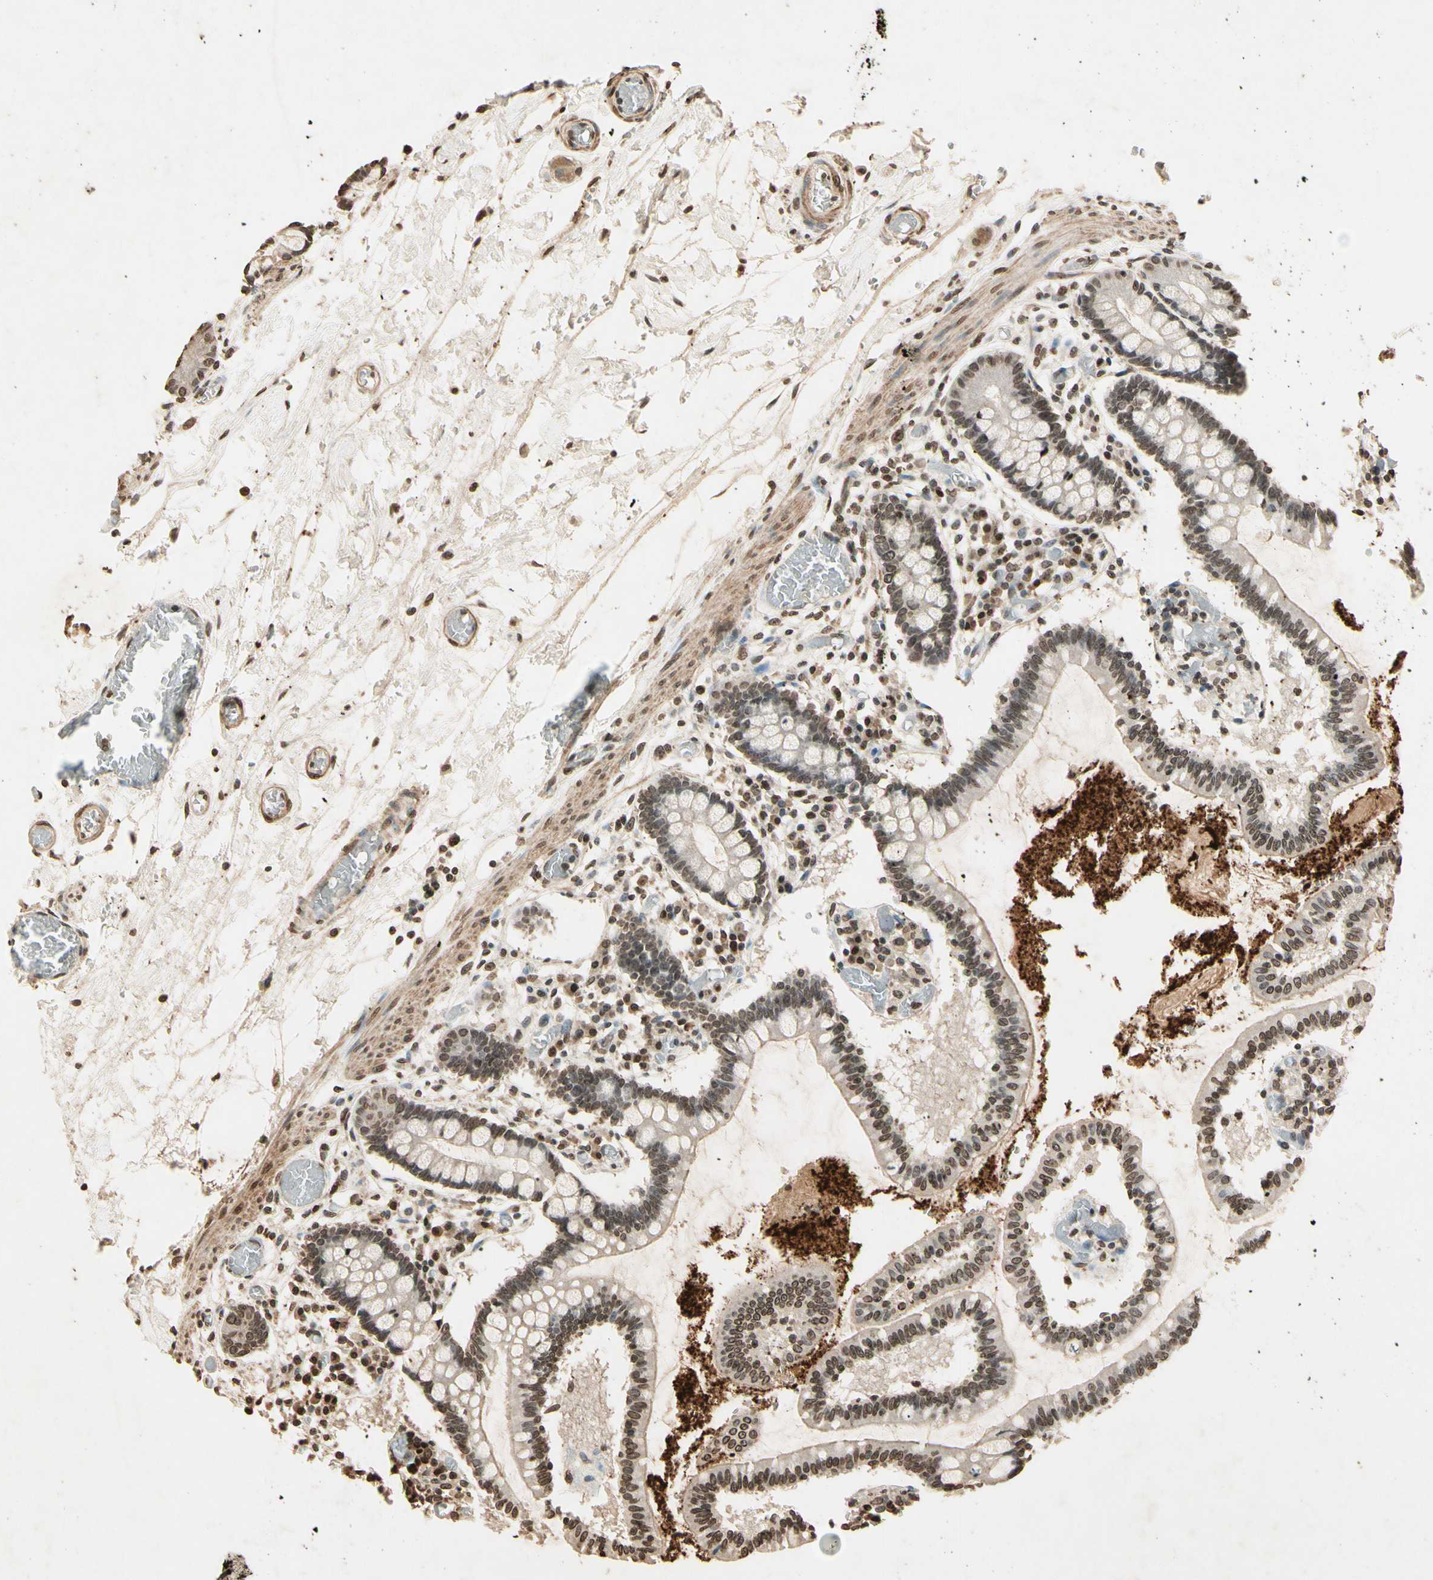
{"staining": {"intensity": "moderate", "quantity": "25%-75%", "location": "cytoplasmic/membranous,nuclear"}, "tissue": "small intestine", "cell_type": "Glandular cells", "image_type": "normal", "snomed": [{"axis": "morphology", "description": "Normal tissue, NOS"}, {"axis": "topography", "description": "Small intestine"}], "caption": "Protein staining of normal small intestine demonstrates moderate cytoplasmic/membranous,nuclear staining in about 25%-75% of glandular cells.", "gene": "TOP1", "patient": {"sex": "female", "age": 61}}